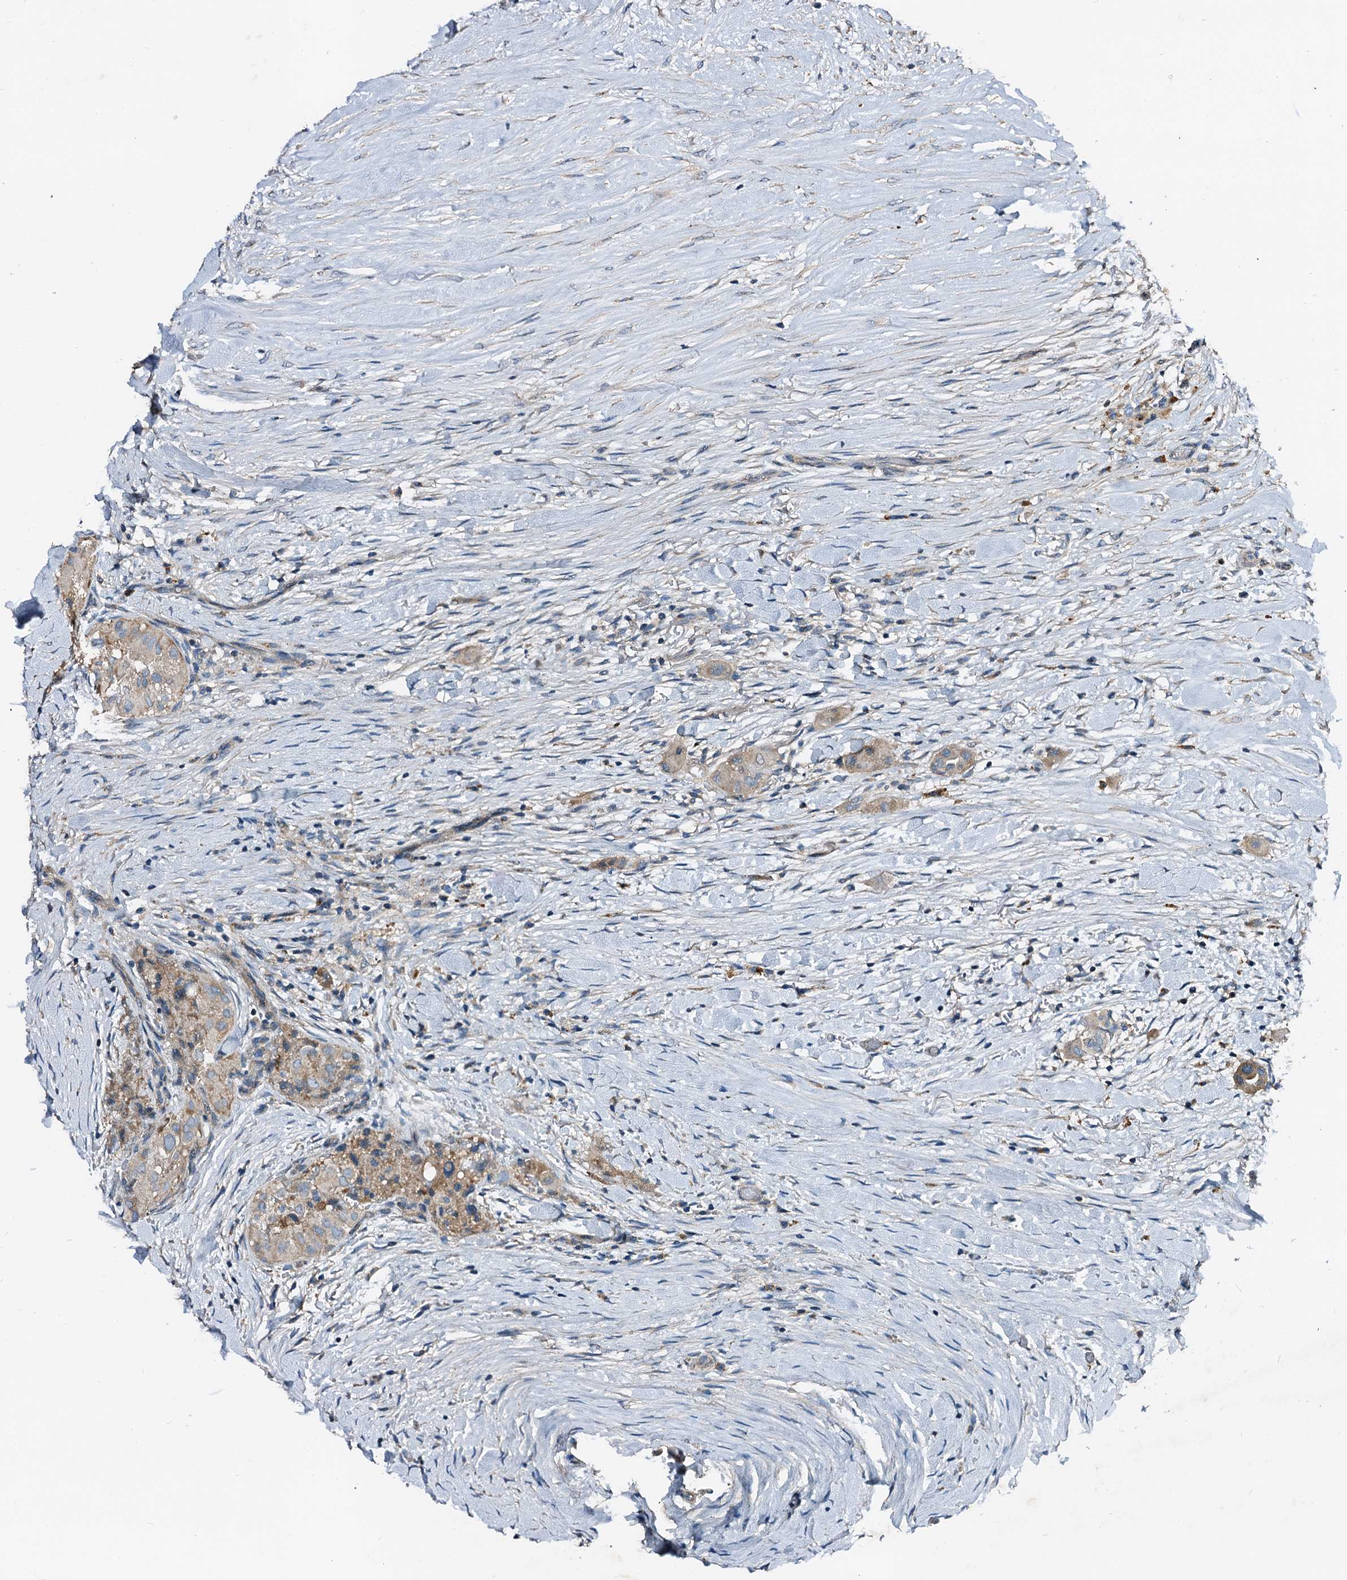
{"staining": {"intensity": "weak", "quantity": "25%-75%", "location": "cytoplasmic/membranous"}, "tissue": "thyroid cancer", "cell_type": "Tumor cells", "image_type": "cancer", "snomed": [{"axis": "morphology", "description": "Papillary adenocarcinoma, NOS"}, {"axis": "topography", "description": "Thyroid gland"}], "caption": "Thyroid cancer stained with a protein marker shows weak staining in tumor cells.", "gene": "FIBIN", "patient": {"sex": "female", "age": 59}}